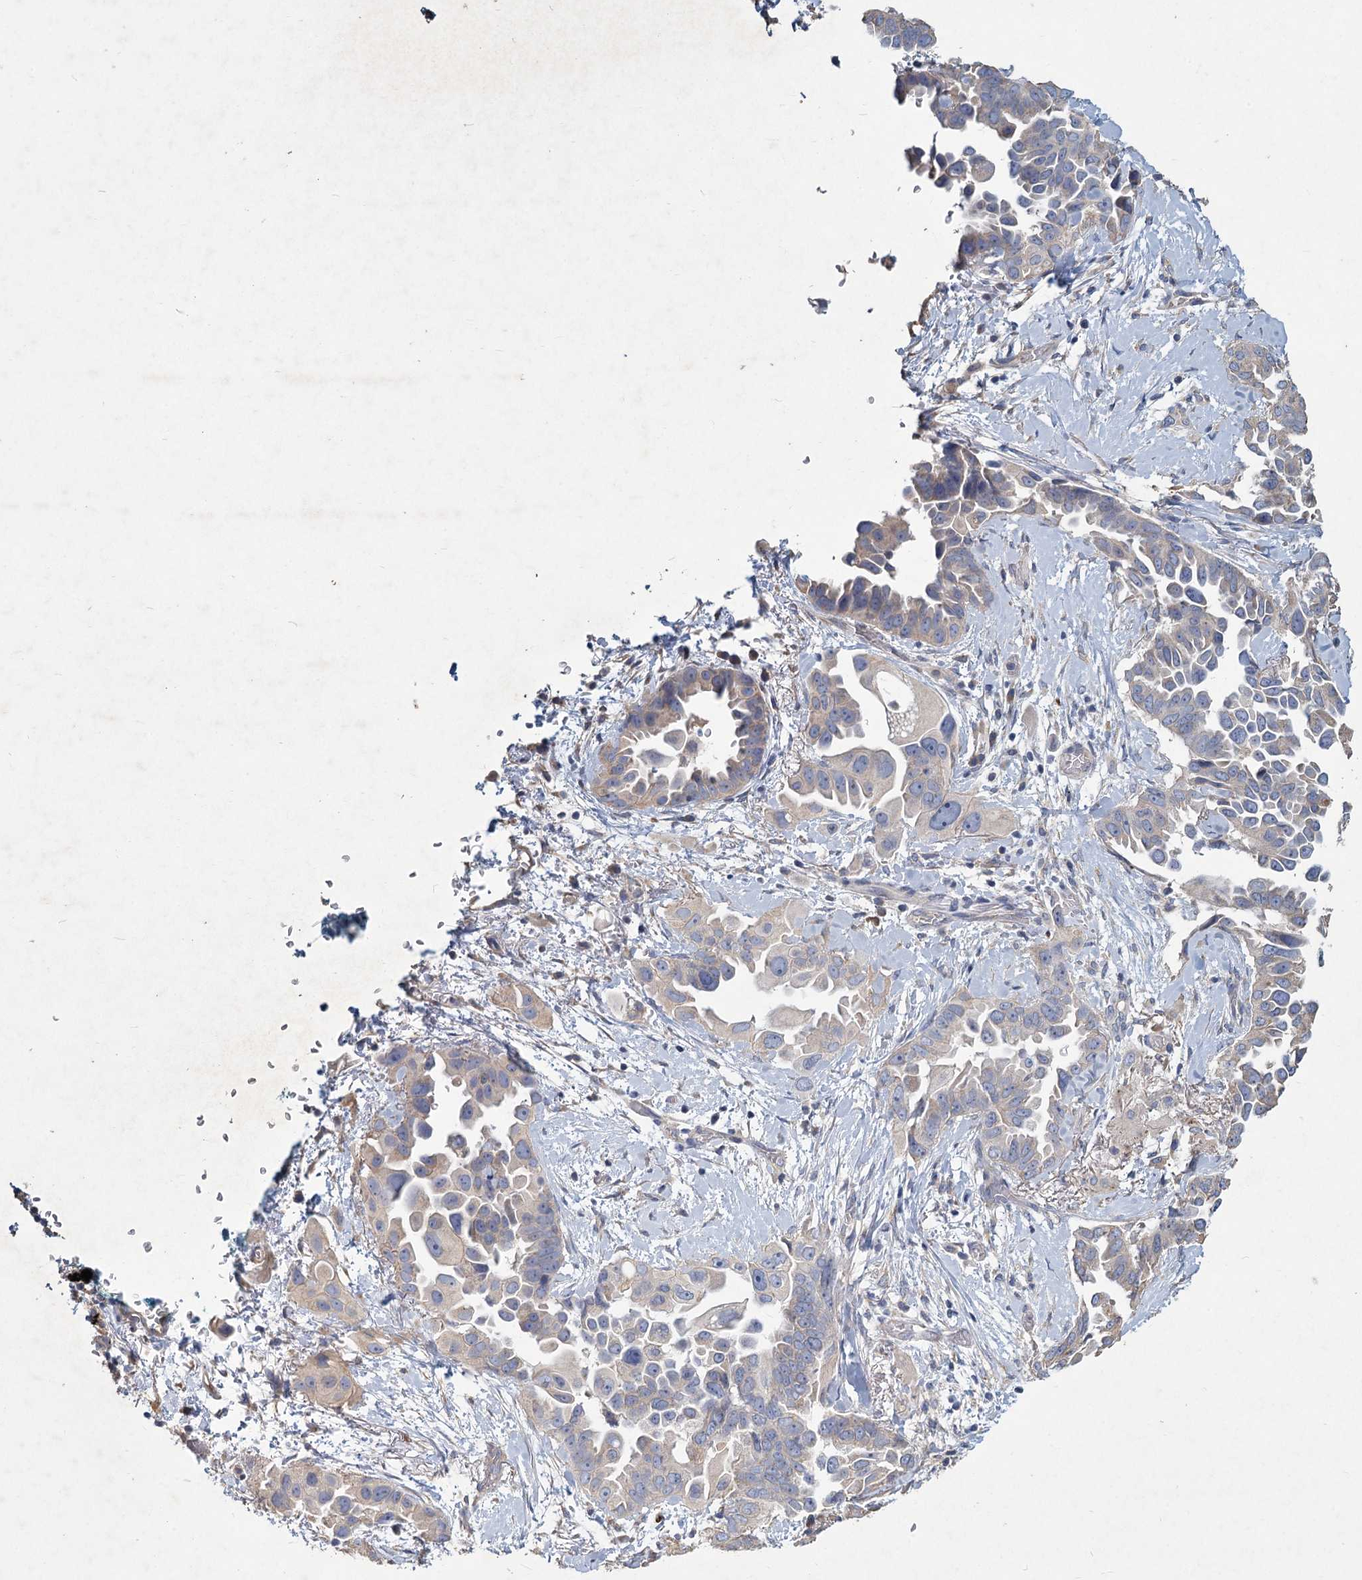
{"staining": {"intensity": "weak", "quantity": "<25%", "location": "cytoplasmic/membranous"}, "tissue": "lung cancer", "cell_type": "Tumor cells", "image_type": "cancer", "snomed": [{"axis": "morphology", "description": "Adenocarcinoma, NOS"}, {"axis": "topography", "description": "Lung"}], "caption": "Micrograph shows no significant protein staining in tumor cells of lung cancer. (DAB (3,3'-diaminobenzidine) IHC, high magnification).", "gene": "HES2", "patient": {"sex": "female", "age": 67}}